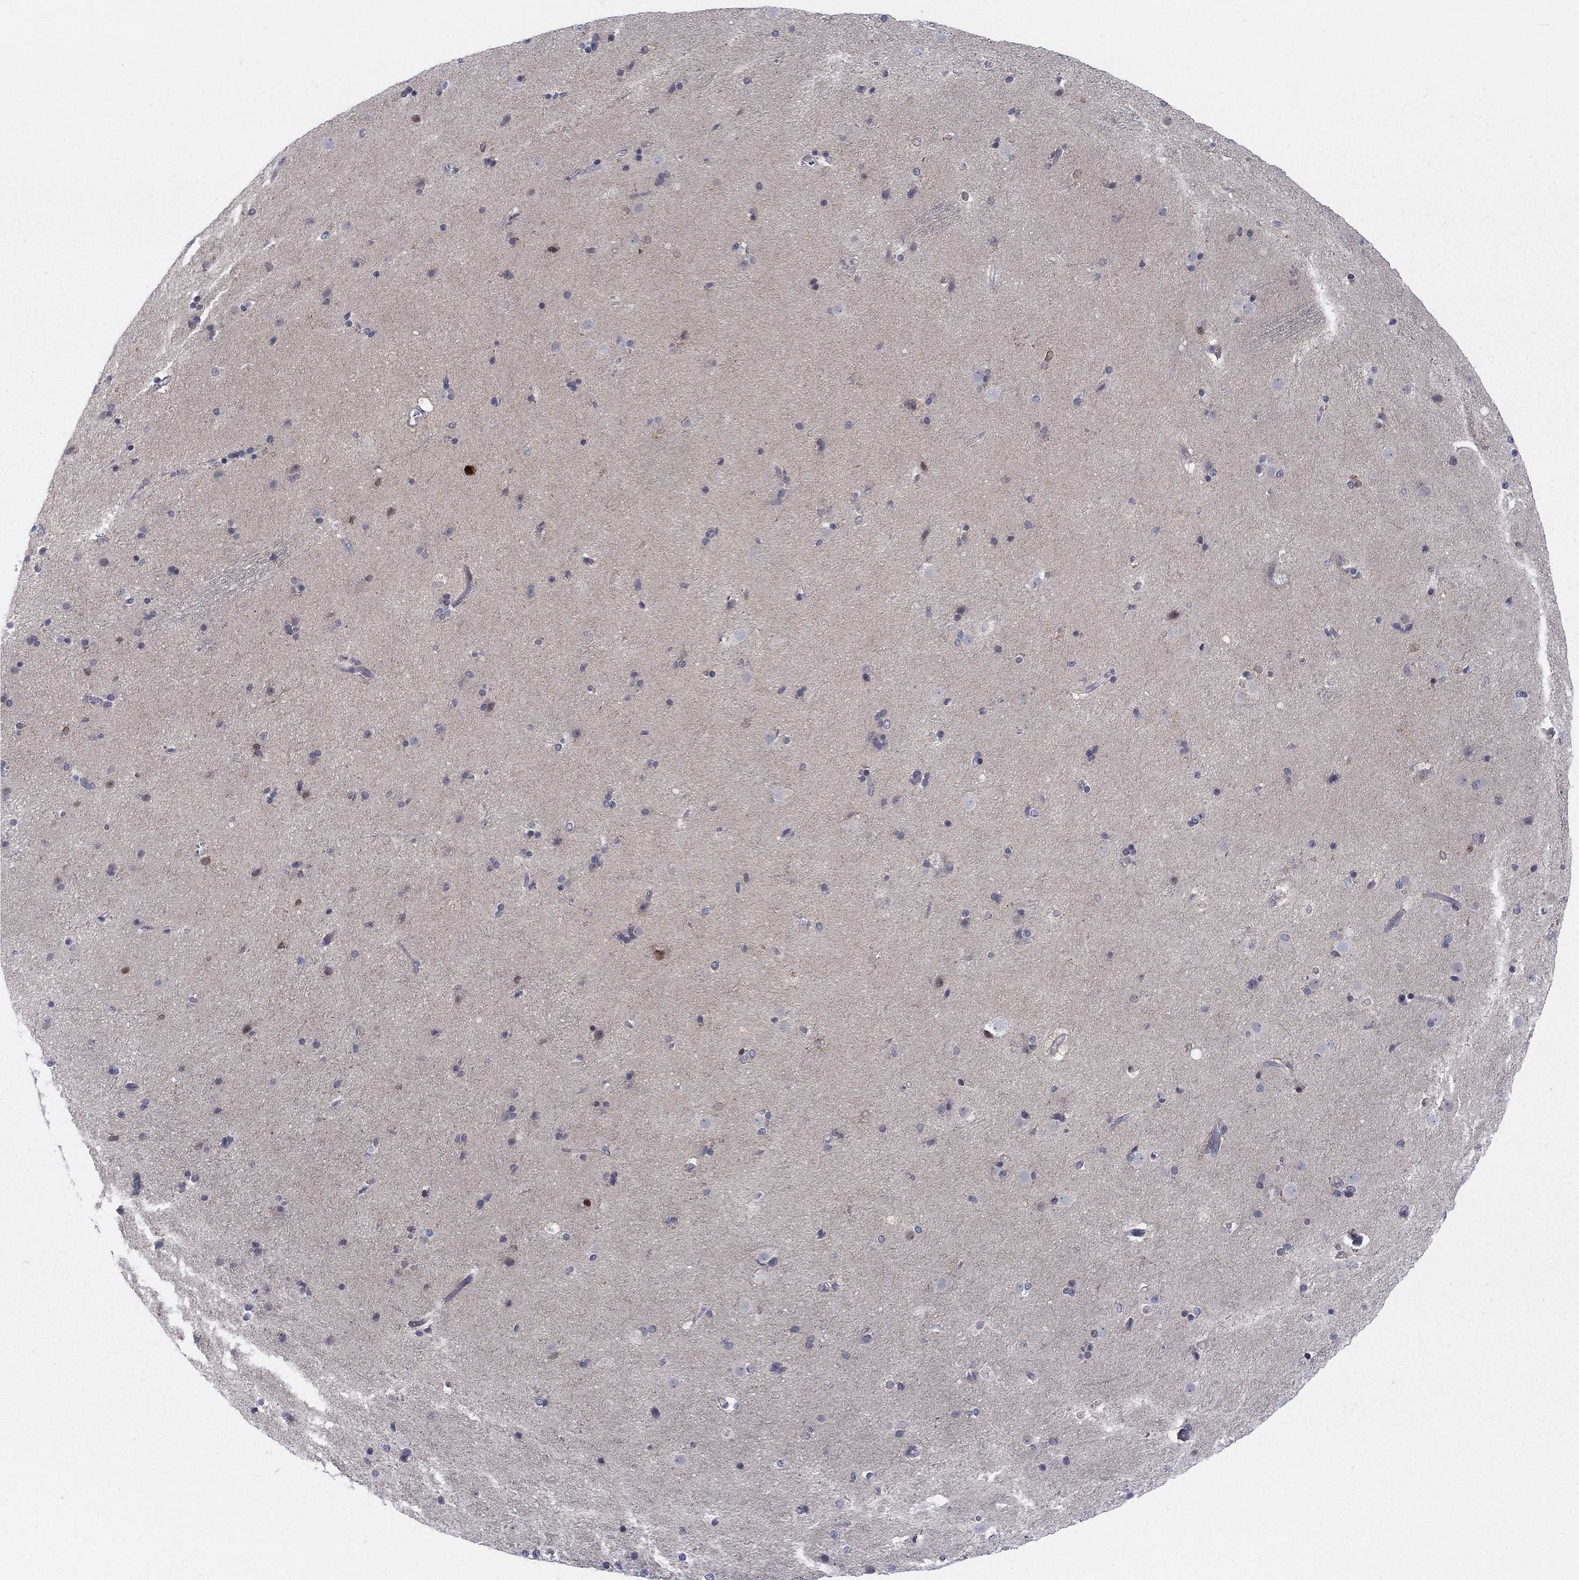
{"staining": {"intensity": "negative", "quantity": "none", "location": "none"}, "tissue": "caudate", "cell_type": "Glial cells", "image_type": "normal", "snomed": [{"axis": "morphology", "description": "Normal tissue, NOS"}, {"axis": "topography", "description": "Lateral ventricle wall"}], "caption": "Immunohistochemical staining of normal human caudate shows no significant expression in glial cells. (DAB immunohistochemistry, high magnification).", "gene": "ZNHIT3", "patient": {"sex": "female", "age": 71}}